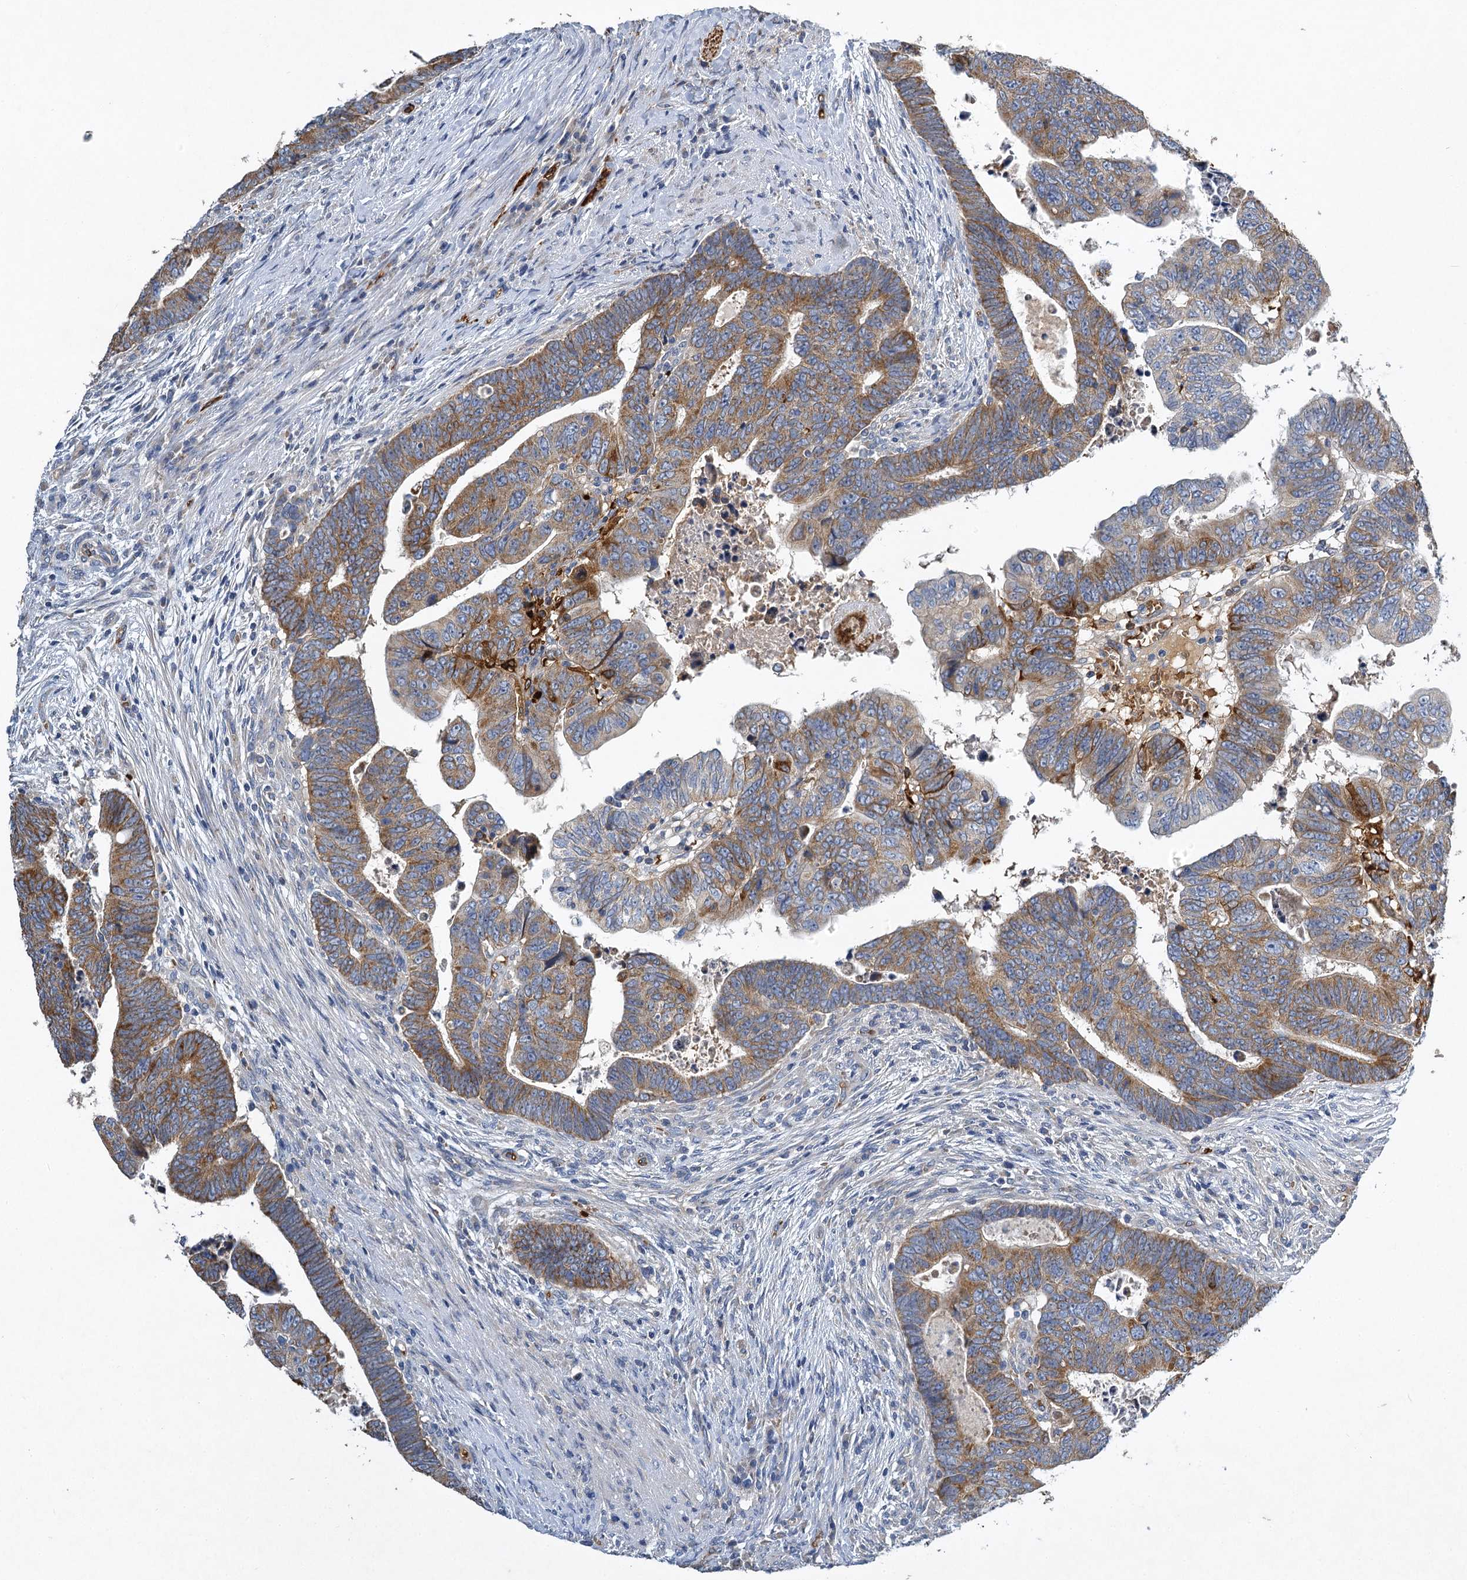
{"staining": {"intensity": "moderate", "quantity": ">75%", "location": "cytoplasmic/membranous"}, "tissue": "colorectal cancer", "cell_type": "Tumor cells", "image_type": "cancer", "snomed": [{"axis": "morphology", "description": "Normal tissue, NOS"}, {"axis": "morphology", "description": "Adenocarcinoma, NOS"}, {"axis": "topography", "description": "Rectum"}], "caption": "Tumor cells show moderate cytoplasmic/membranous staining in about >75% of cells in colorectal cancer.", "gene": "BCS1L", "patient": {"sex": "female", "age": 65}}